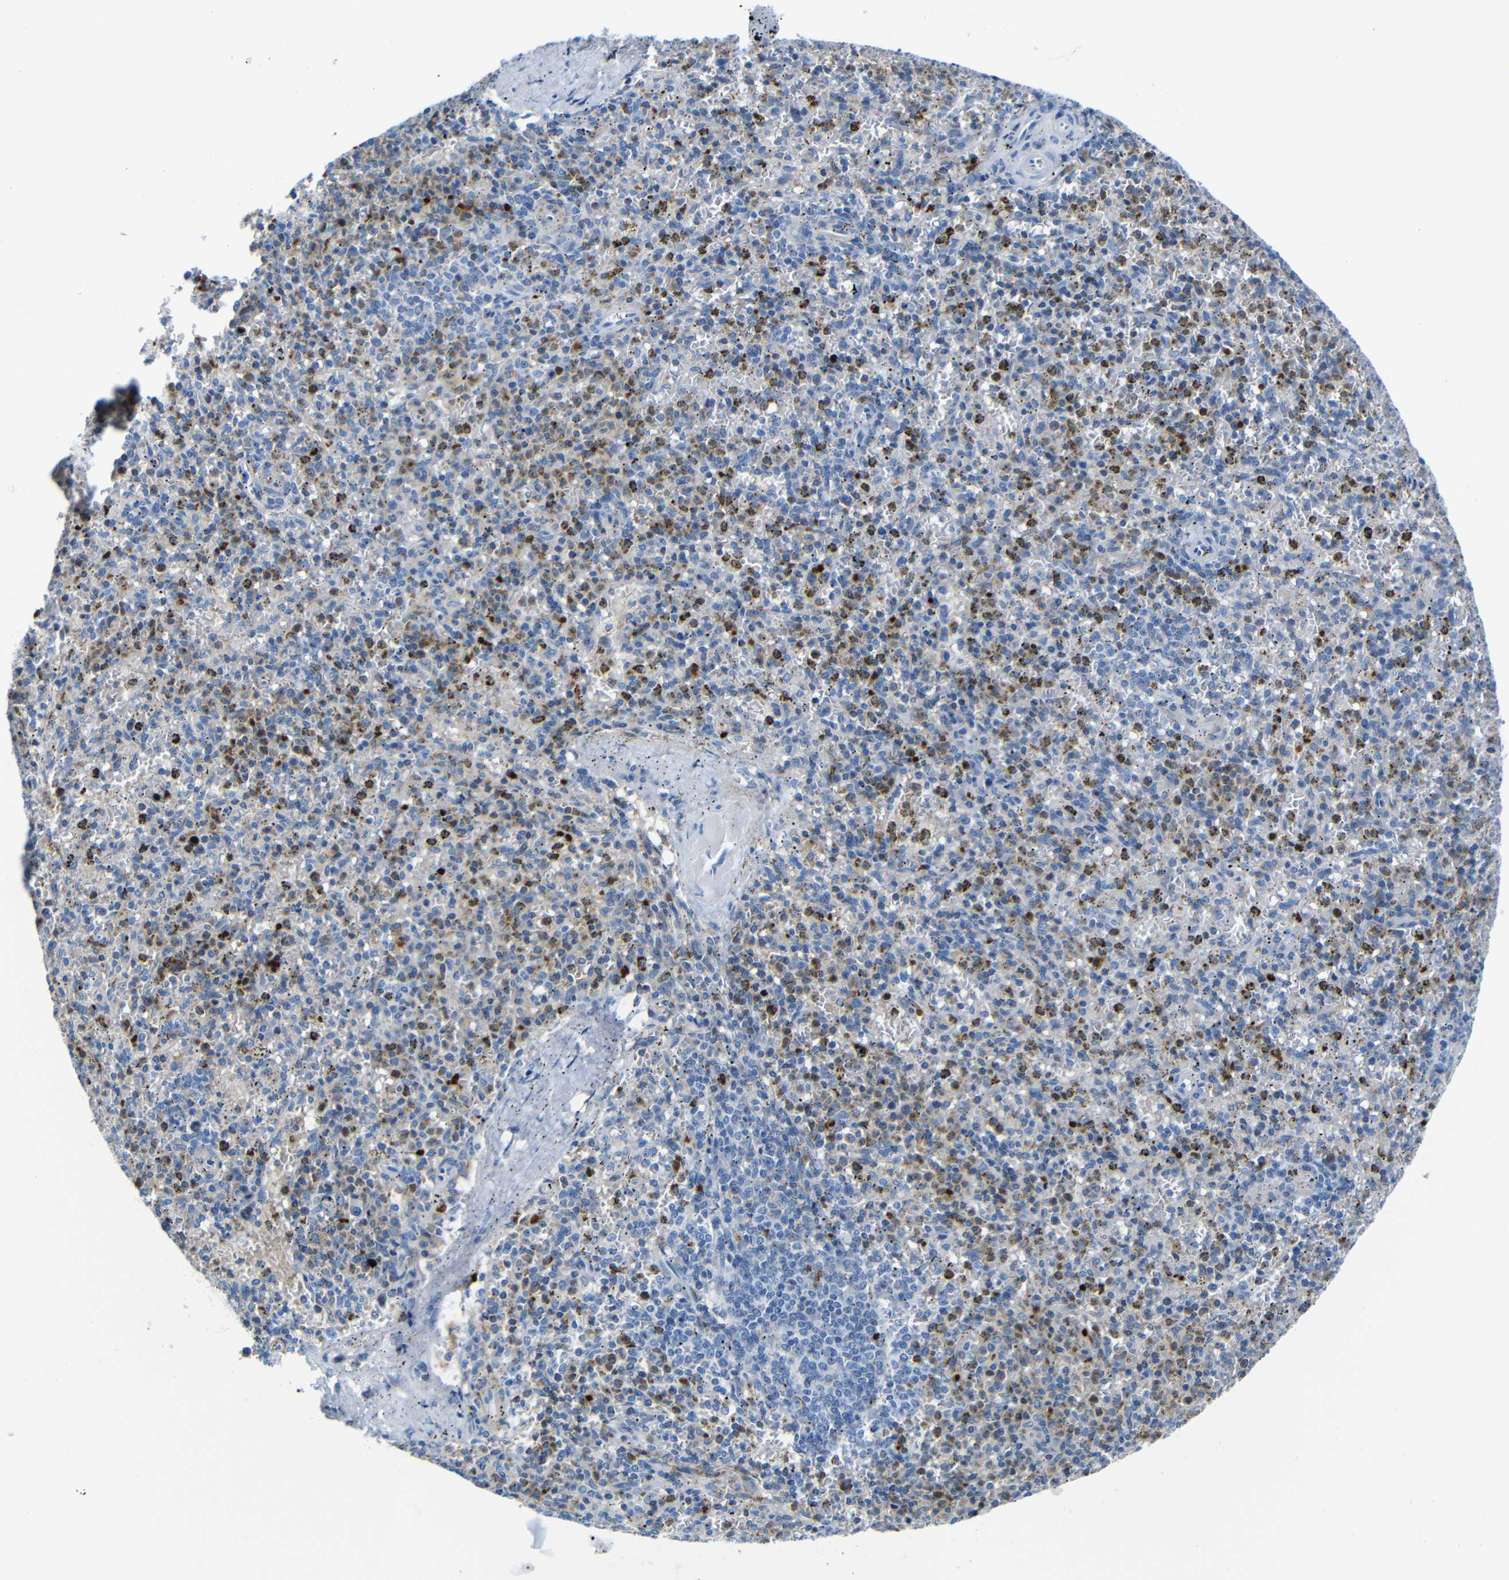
{"staining": {"intensity": "moderate", "quantity": "25%-75%", "location": "cytoplasmic/membranous"}, "tissue": "spleen", "cell_type": "Cells in red pulp", "image_type": "normal", "snomed": [{"axis": "morphology", "description": "Normal tissue, NOS"}, {"axis": "topography", "description": "Spleen"}], "caption": "A brown stain labels moderate cytoplasmic/membranous positivity of a protein in cells in red pulp of unremarkable human spleen. (Stains: DAB (3,3'-diaminobenzidine) in brown, nuclei in blue, Microscopy: brightfield microscopy at high magnification).", "gene": "SERPINA1", "patient": {"sex": "male", "age": 72}}